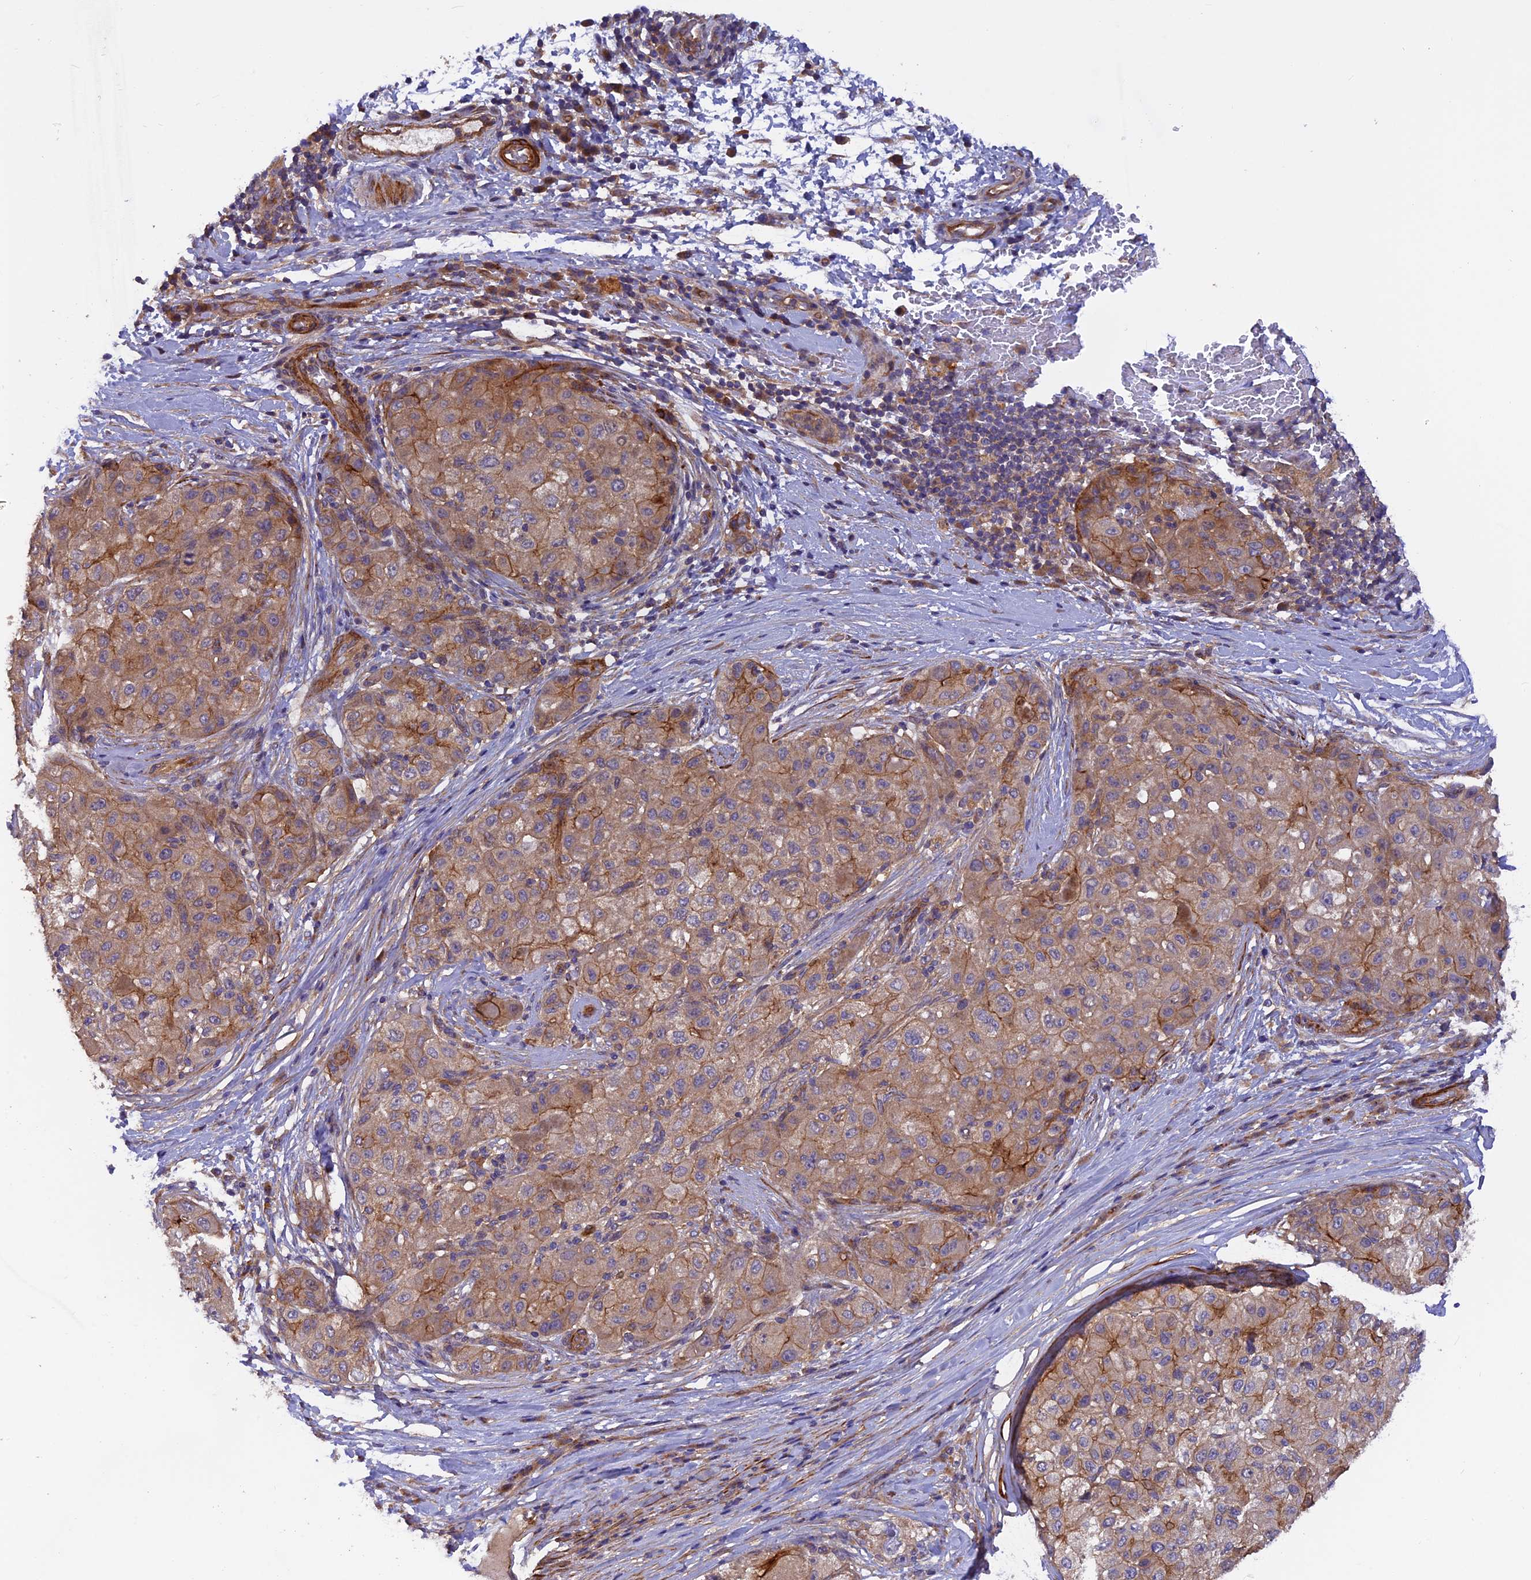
{"staining": {"intensity": "moderate", "quantity": ">75%", "location": "cytoplasmic/membranous"}, "tissue": "liver cancer", "cell_type": "Tumor cells", "image_type": "cancer", "snomed": [{"axis": "morphology", "description": "Carcinoma, Hepatocellular, NOS"}, {"axis": "topography", "description": "Liver"}], "caption": "An image of human liver cancer (hepatocellular carcinoma) stained for a protein reveals moderate cytoplasmic/membranous brown staining in tumor cells. (DAB (3,3'-diaminobenzidine) IHC with brightfield microscopy, high magnification).", "gene": "ADAMTS15", "patient": {"sex": "male", "age": 80}}